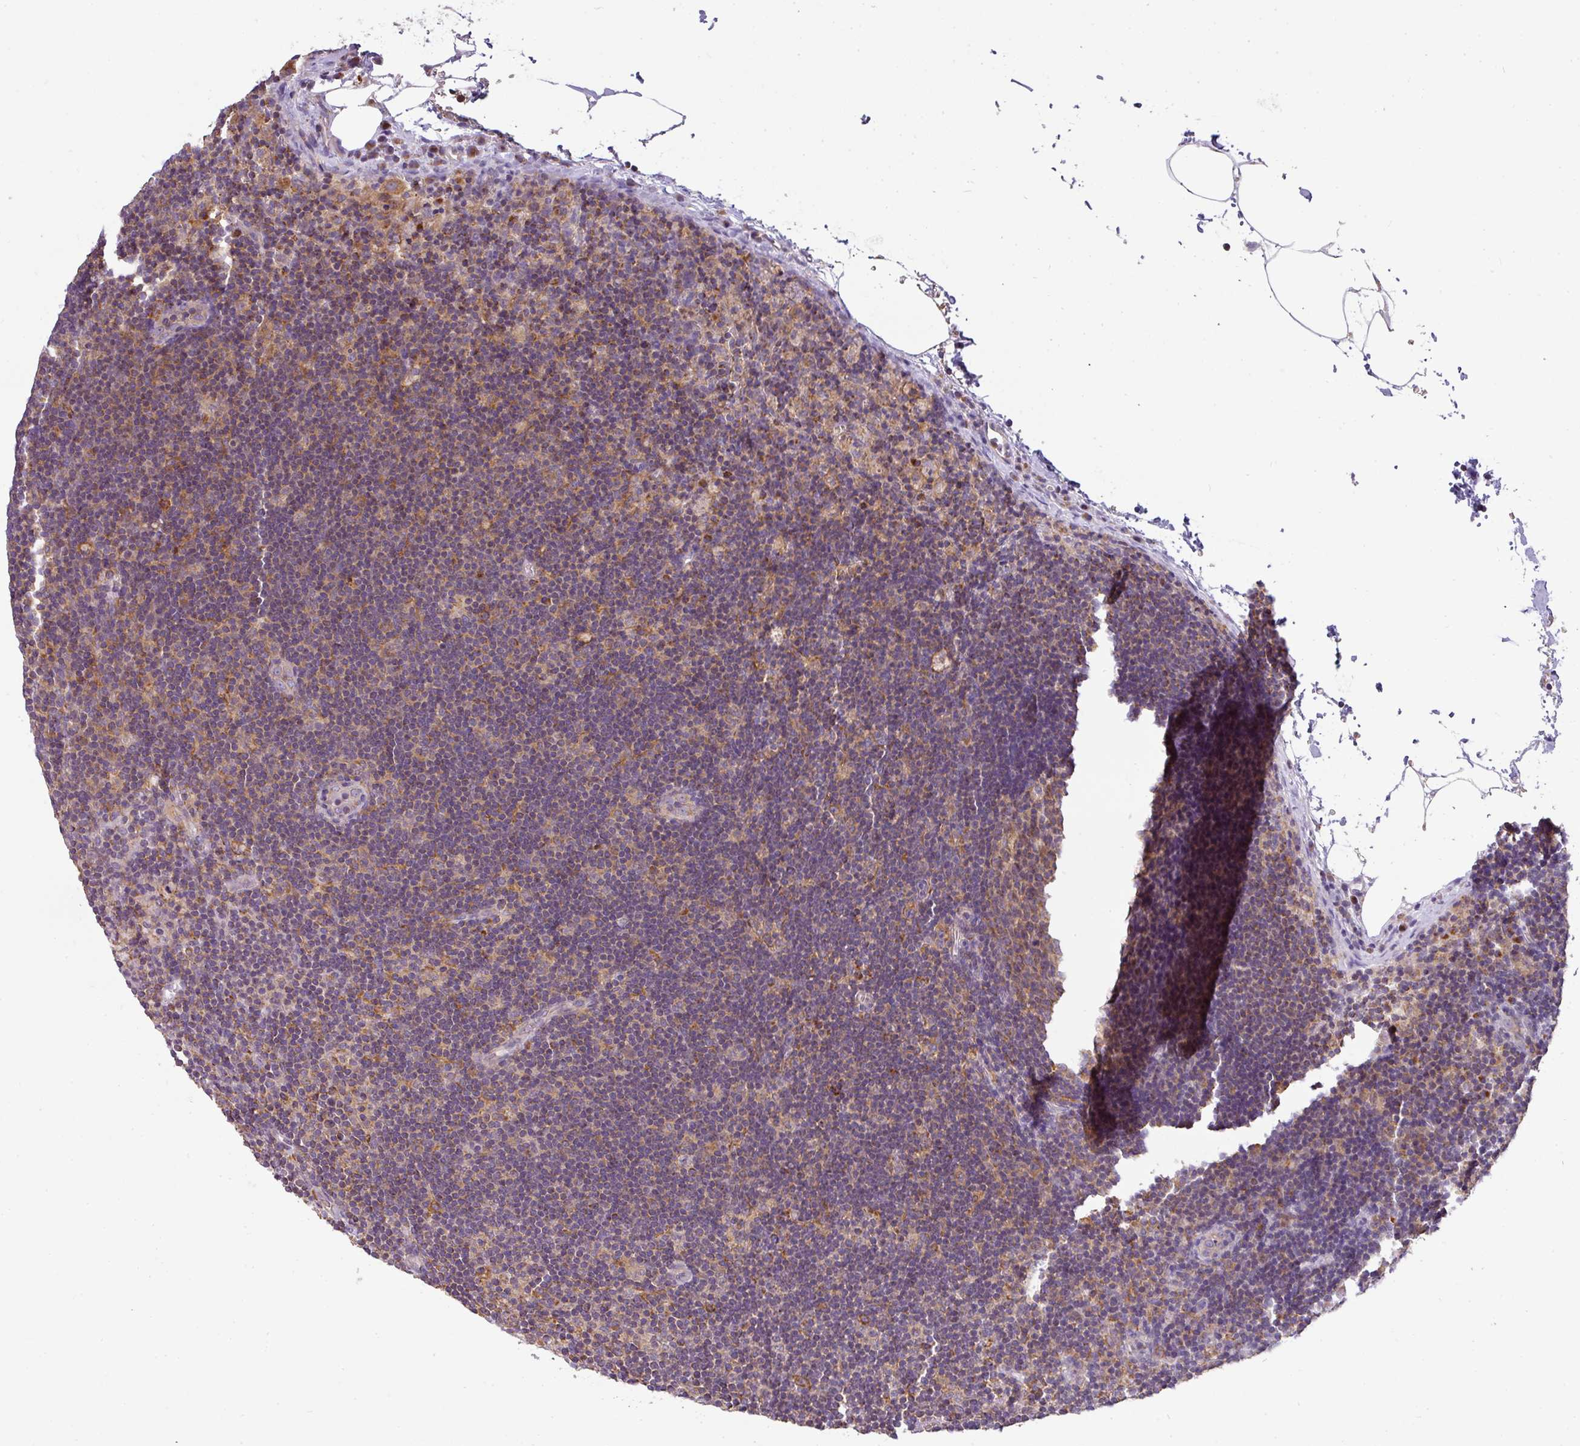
{"staining": {"intensity": "moderate", "quantity": ">75%", "location": "cytoplasmic/membranous"}, "tissue": "lymph node", "cell_type": "Germinal center cells", "image_type": "normal", "snomed": [{"axis": "morphology", "description": "Normal tissue, NOS"}, {"axis": "topography", "description": "Lymph node"}], "caption": "Protein staining by IHC shows moderate cytoplasmic/membranous staining in approximately >75% of germinal center cells in unremarkable lymph node.", "gene": "ZNF211", "patient": {"sex": "male", "age": 62}}